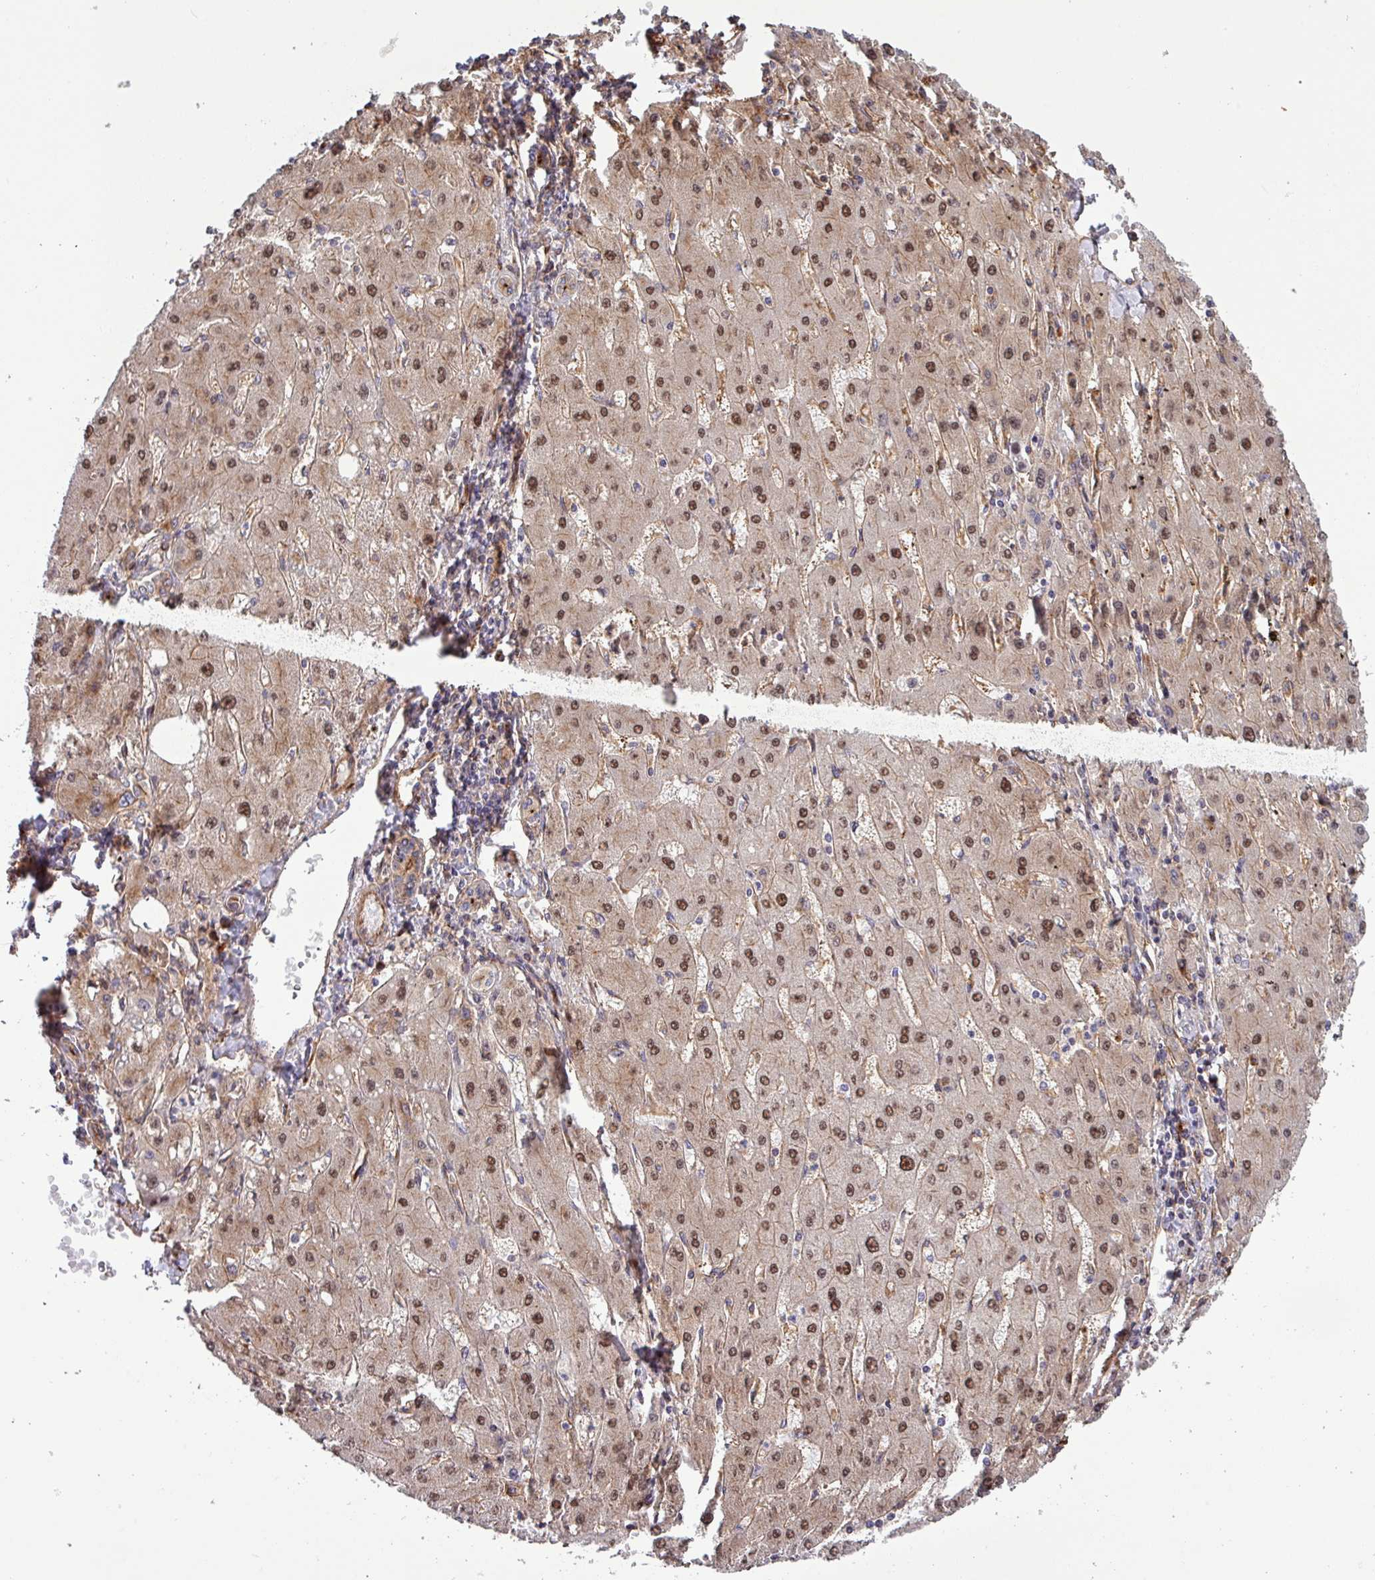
{"staining": {"intensity": "moderate", "quantity": ">75%", "location": "nuclear"}, "tissue": "liver cancer", "cell_type": "Tumor cells", "image_type": "cancer", "snomed": [{"axis": "morphology", "description": "Carcinoma, Hepatocellular, NOS"}, {"axis": "topography", "description": "Liver"}], "caption": "Liver cancer (hepatocellular carcinoma) stained for a protein demonstrates moderate nuclear positivity in tumor cells.", "gene": "ZNF300", "patient": {"sex": "male", "age": 72}}